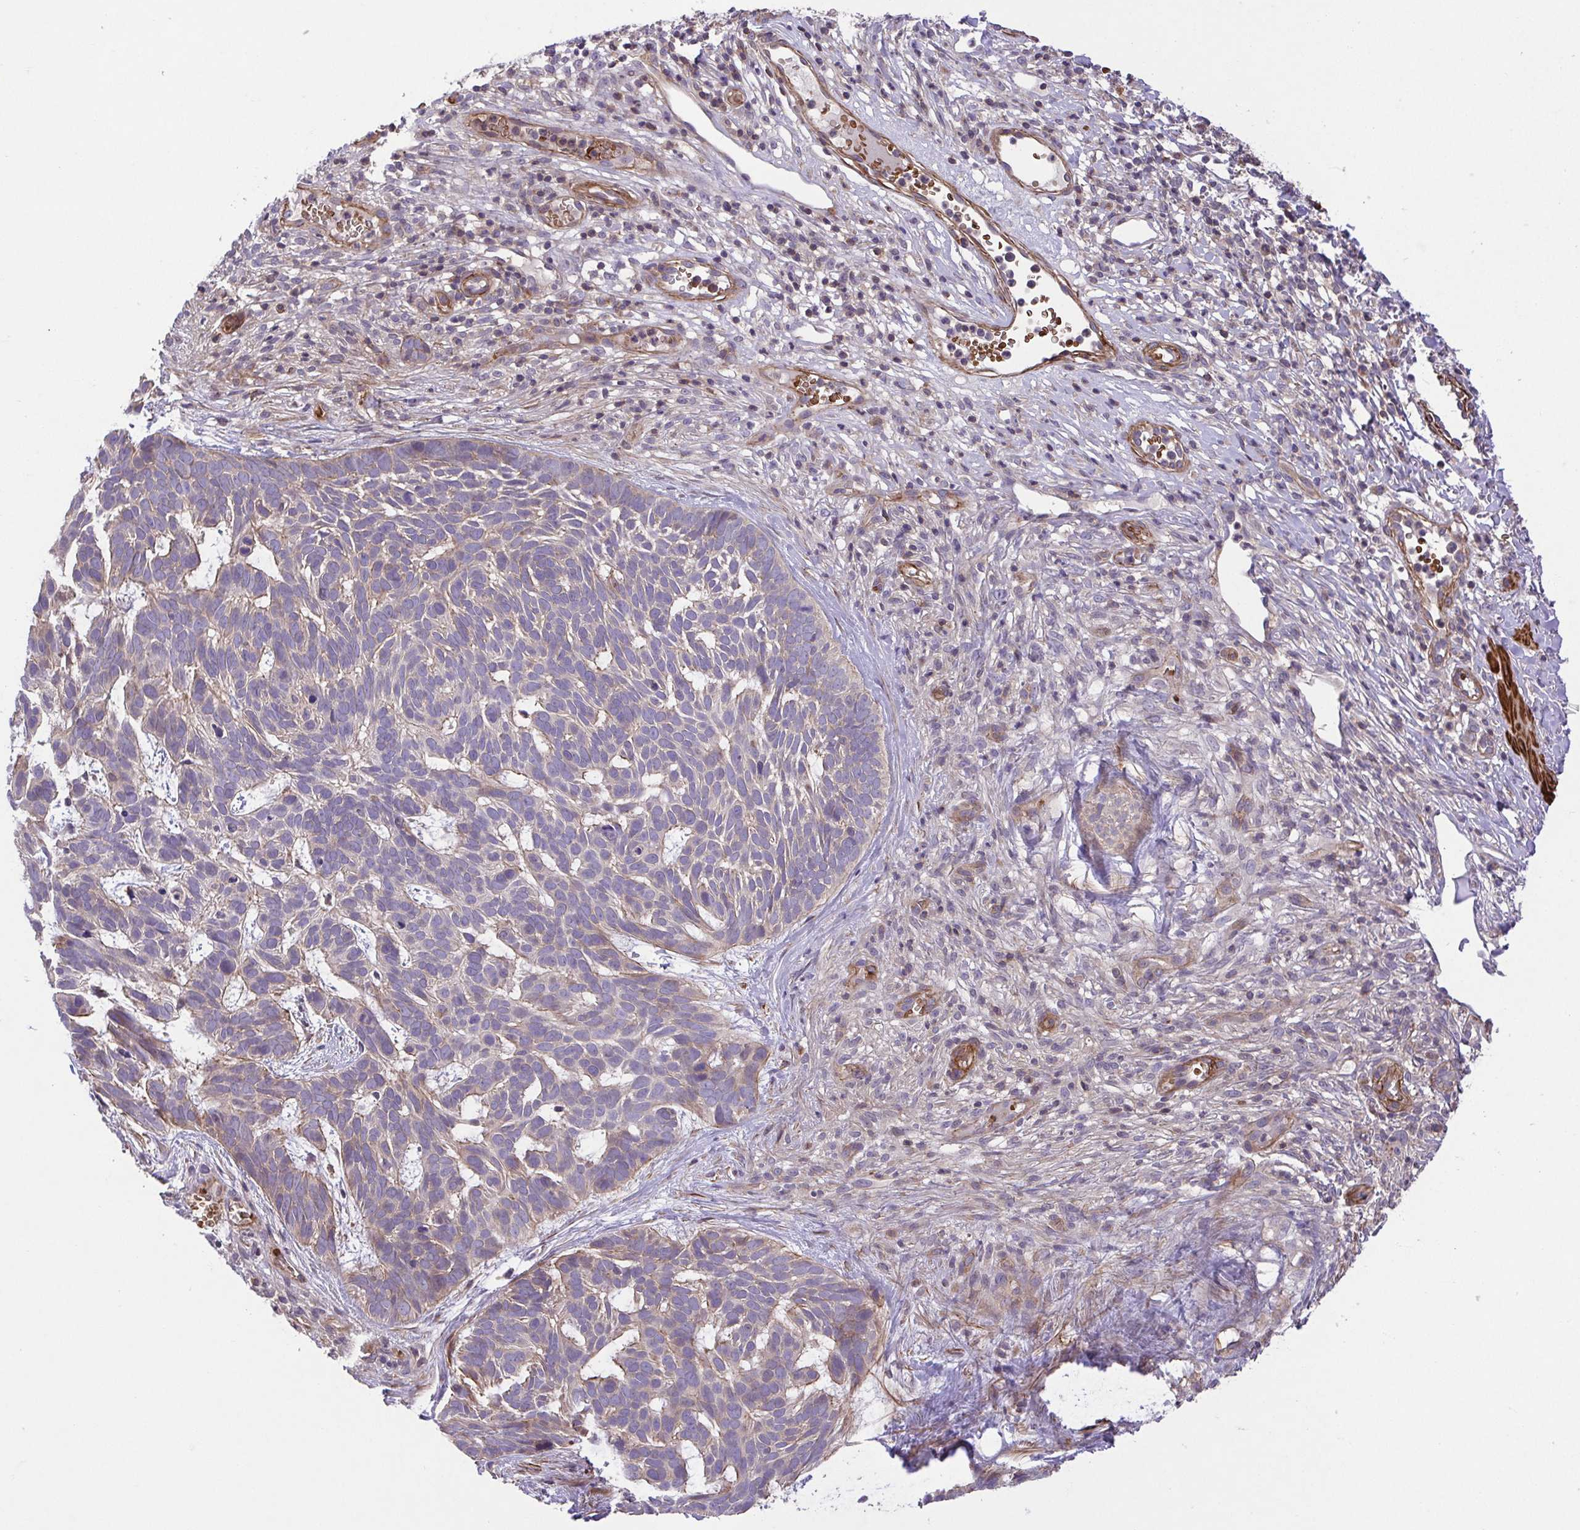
{"staining": {"intensity": "weak", "quantity": "<25%", "location": "cytoplasmic/membranous"}, "tissue": "skin cancer", "cell_type": "Tumor cells", "image_type": "cancer", "snomed": [{"axis": "morphology", "description": "Basal cell carcinoma"}, {"axis": "topography", "description": "Skin"}], "caption": "IHC micrograph of neoplastic tissue: skin cancer (basal cell carcinoma) stained with DAB (3,3'-diaminobenzidine) demonstrates no significant protein expression in tumor cells.", "gene": "IDE", "patient": {"sex": "male", "age": 78}}